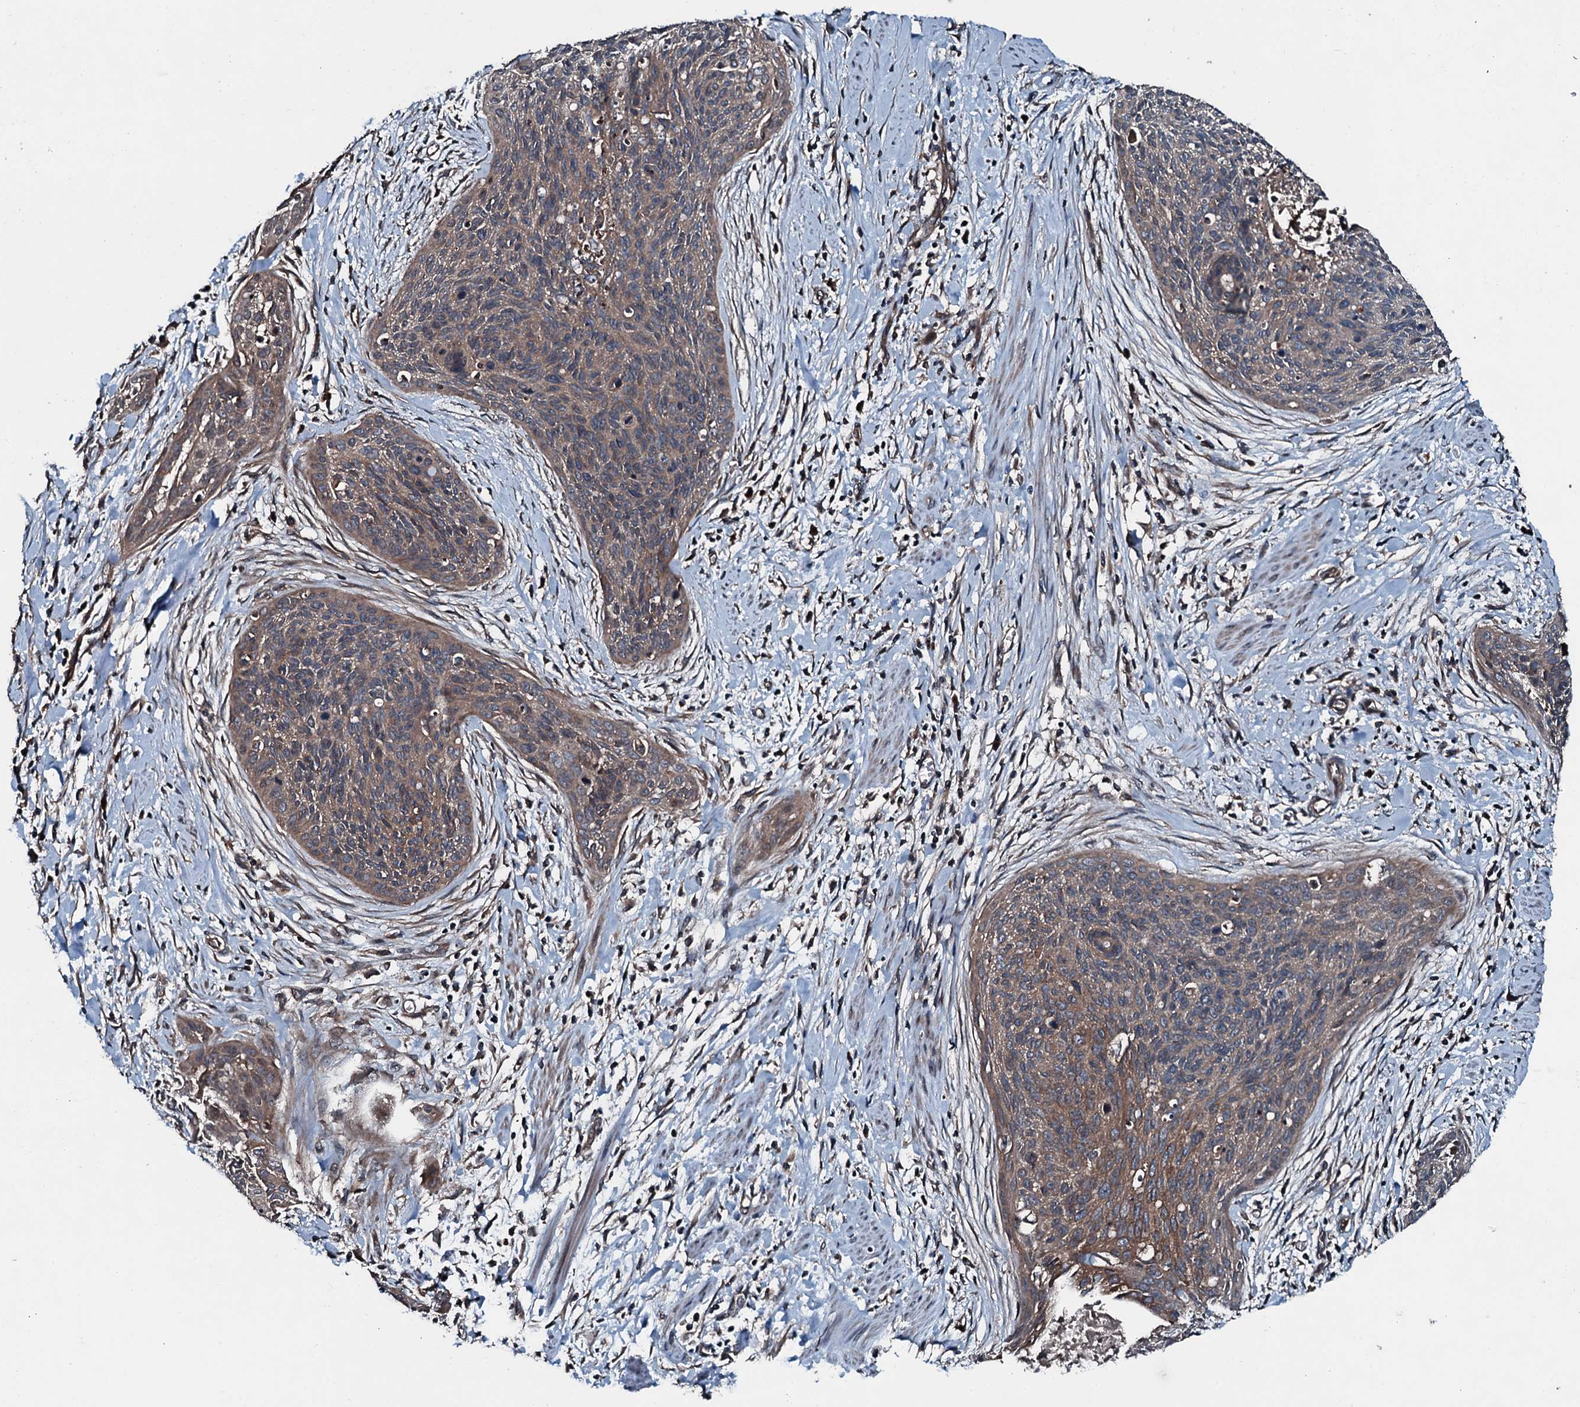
{"staining": {"intensity": "moderate", "quantity": ">75%", "location": "cytoplasmic/membranous"}, "tissue": "cervical cancer", "cell_type": "Tumor cells", "image_type": "cancer", "snomed": [{"axis": "morphology", "description": "Squamous cell carcinoma, NOS"}, {"axis": "topography", "description": "Cervix"}], "caption": "Tumor cells show medium levels of moderate cytoplasmic/membranous staining in about >75% of cells in cervical cancer (squamous cell carcinoma). The protein is shown in brown color, while the nuclei are stained blue.", "gene": "AARS1", "patient": {"sex": "female", "age": 55}}